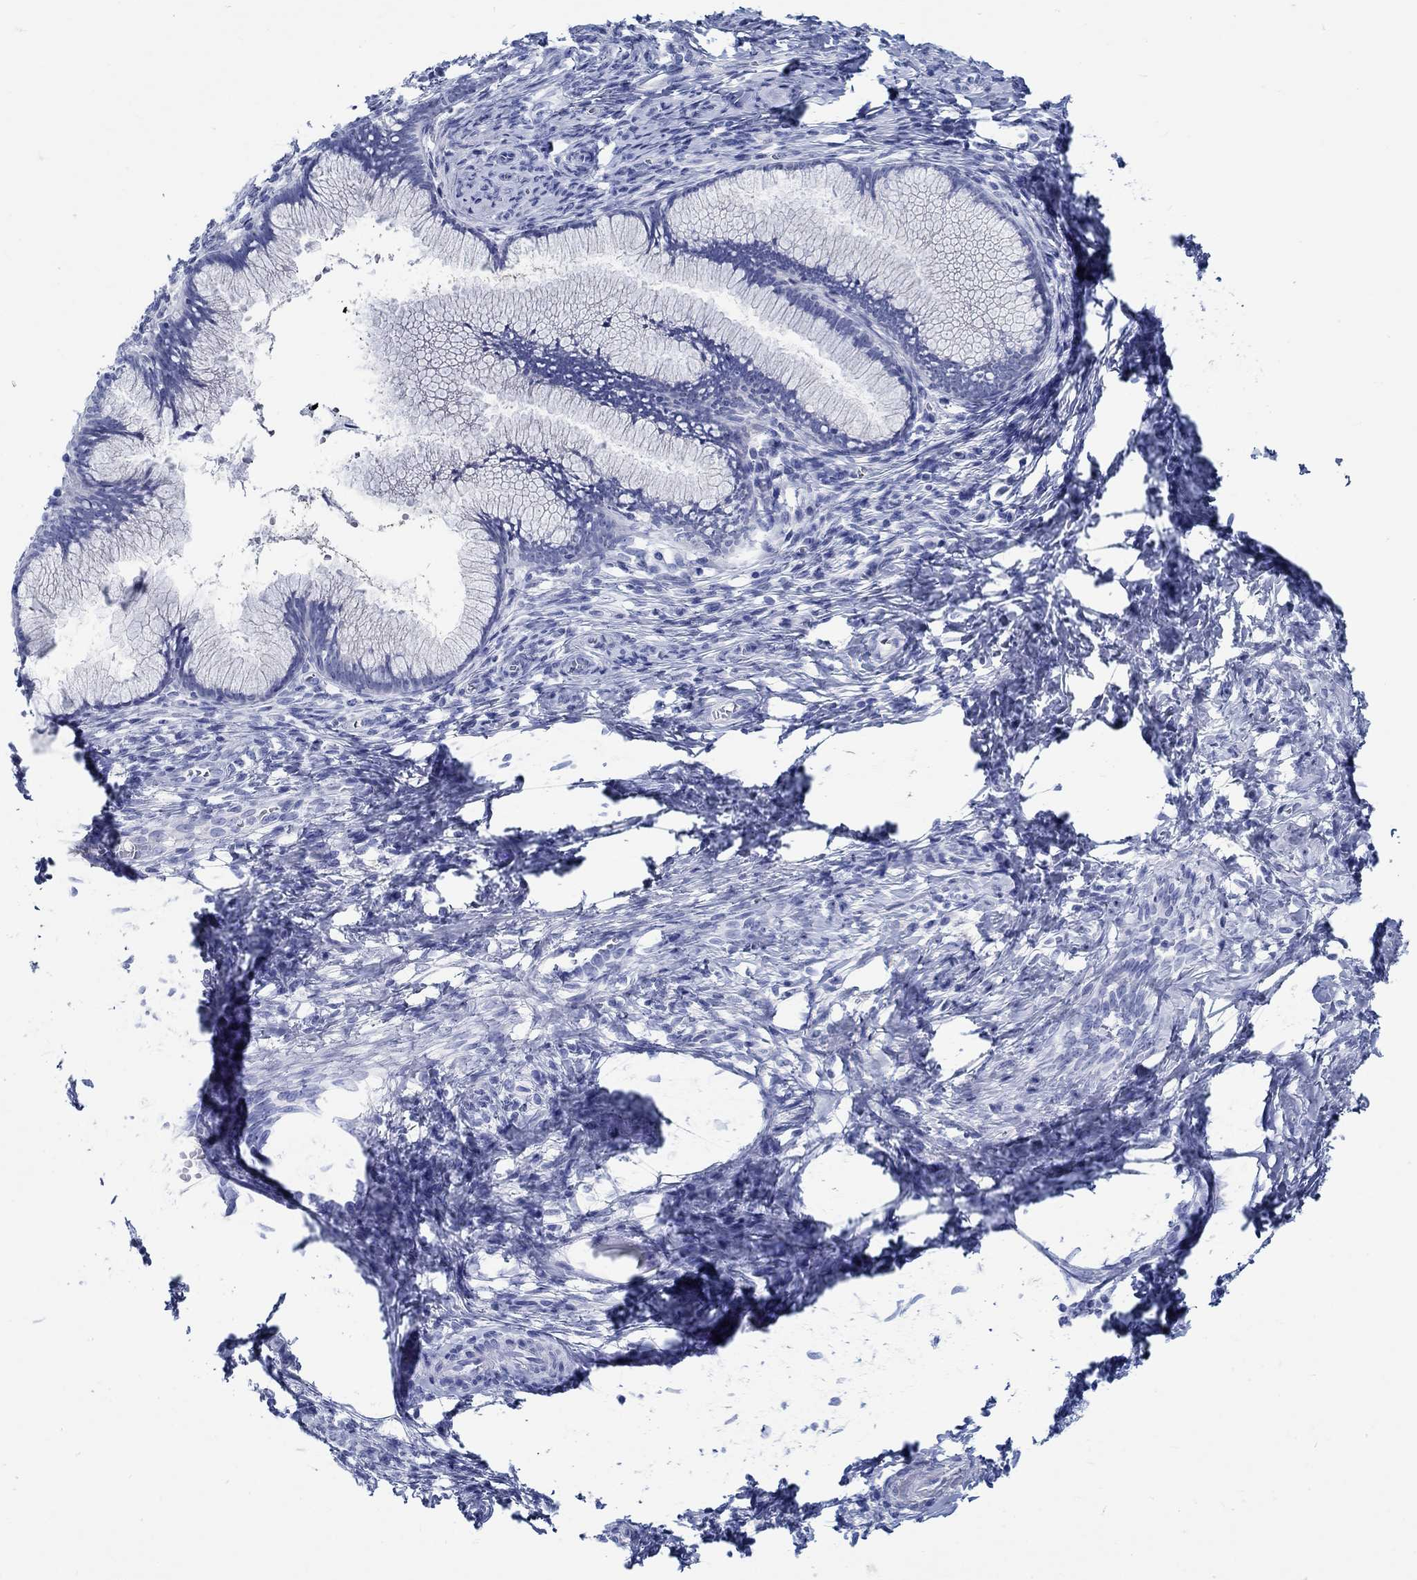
{"staining": {"intensity": "negative", "quantity": "none", "location": "none"}, "tissue": "cervical cancer", "cell_type": "Tumor cells", "image_type": "cancer", "snomed": [{"axis": "morphology", "description": "Squamous cell carcinoma, NOS"}, {"axis": "topography", "description": "Cervix"}], "caption": "DAB (3,3'-diaminobenzidine) immunohistochemical staining of human squamous cell carcinoma (cervical) displays no significant positivity in tumor cells.", "gene": "RD3L", "patient": {"sex": "female", "age": 54}}